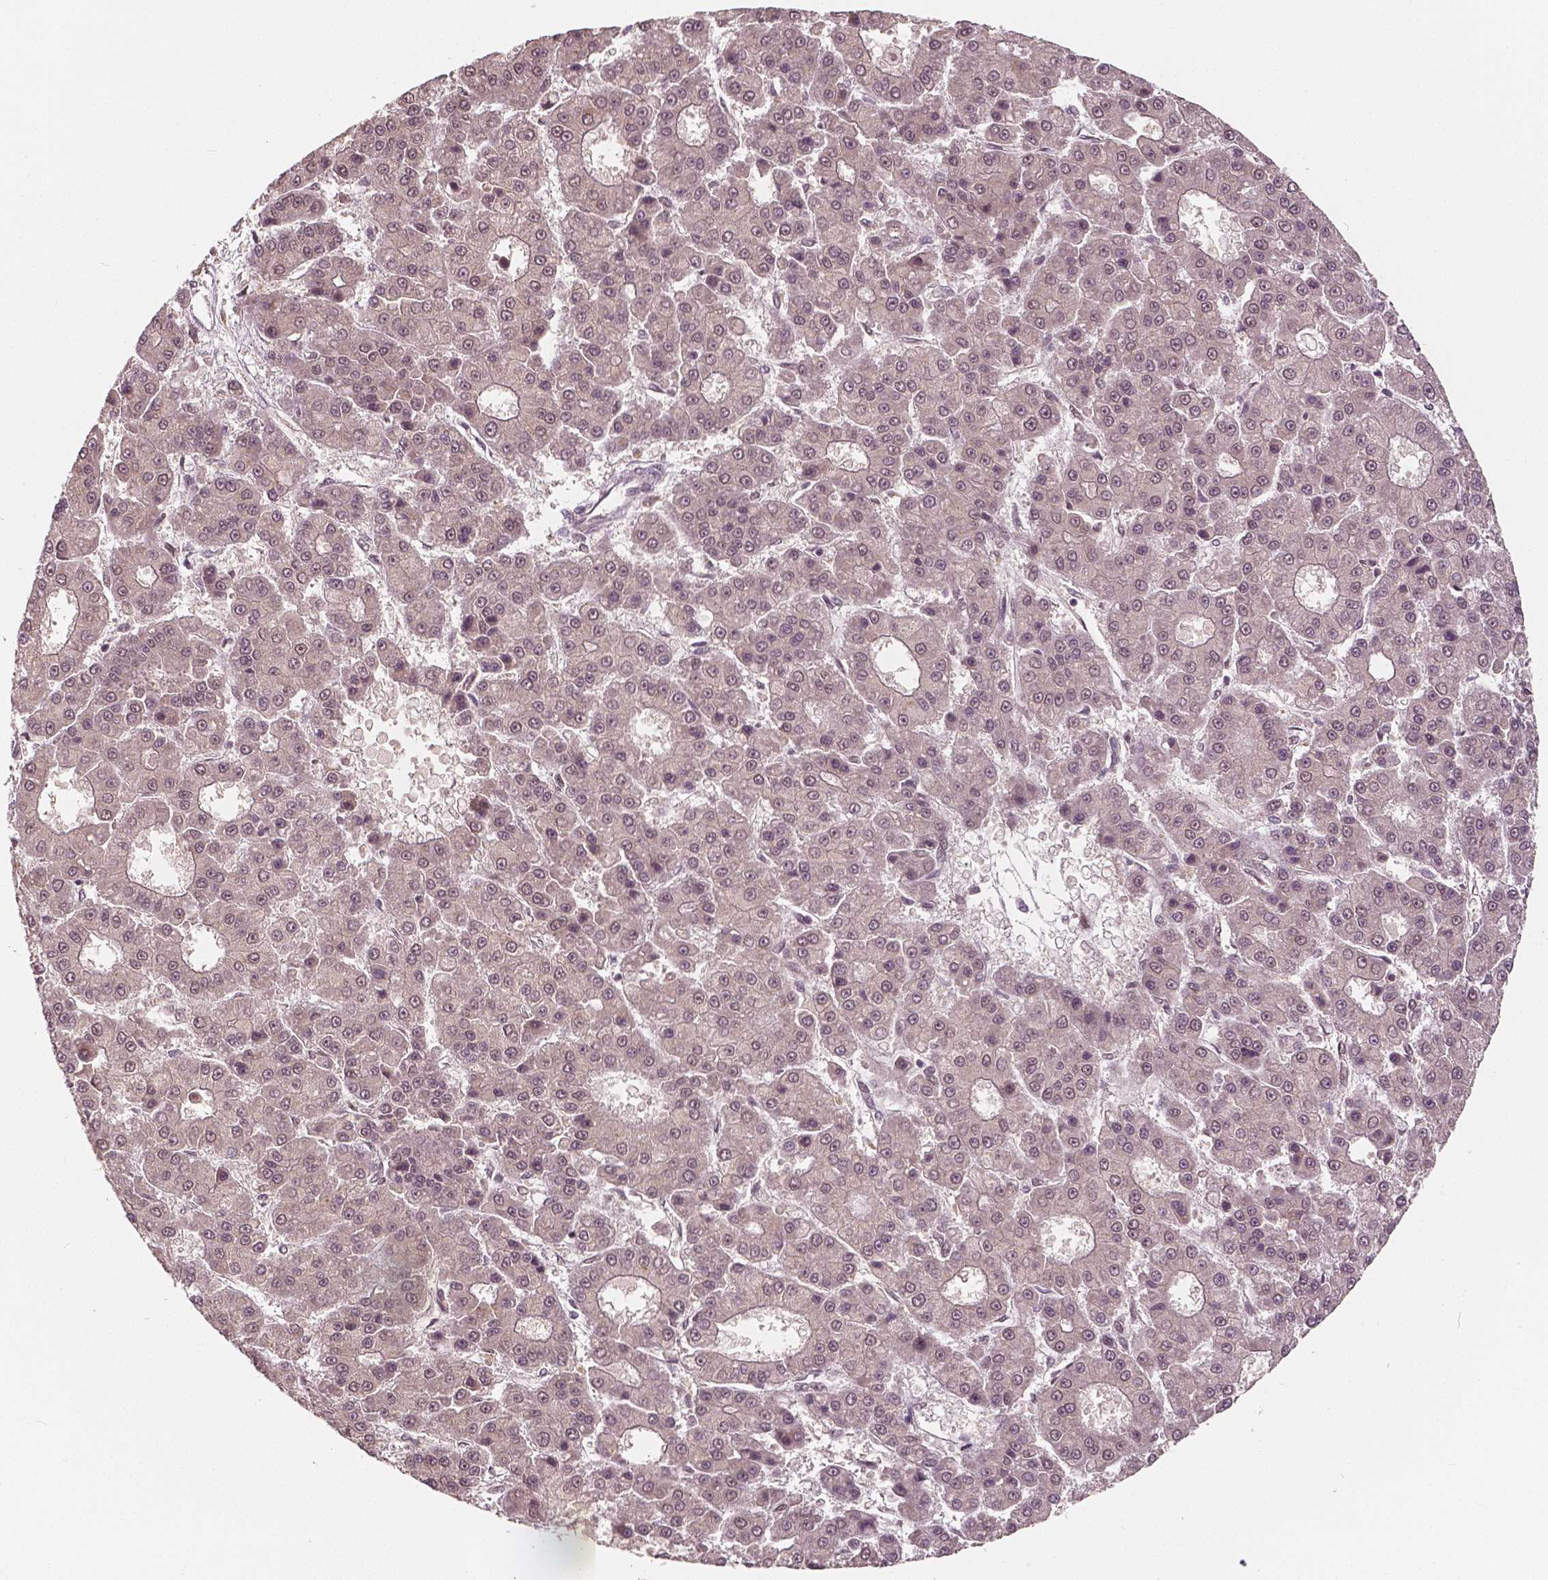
{"staining": {"intensity": "negative", "quantity": "none", "location": "none"}, "tissue": "liver cancer", "cell_type": "Tumor cells", "image_type": "cancer", "snomed": [{"axis": "morphology", "description": "Carcinoma, Hepatocellular, NOS"}, {"axis": "topography", "description": "Liver"}], "caption": "Liver hepatocellular carcinoma was stained to show a protein in brown. There is no significant staining in tumor cells.", "gene": "HMBOX1", "patient": {"sex": "male", "age": 70}}